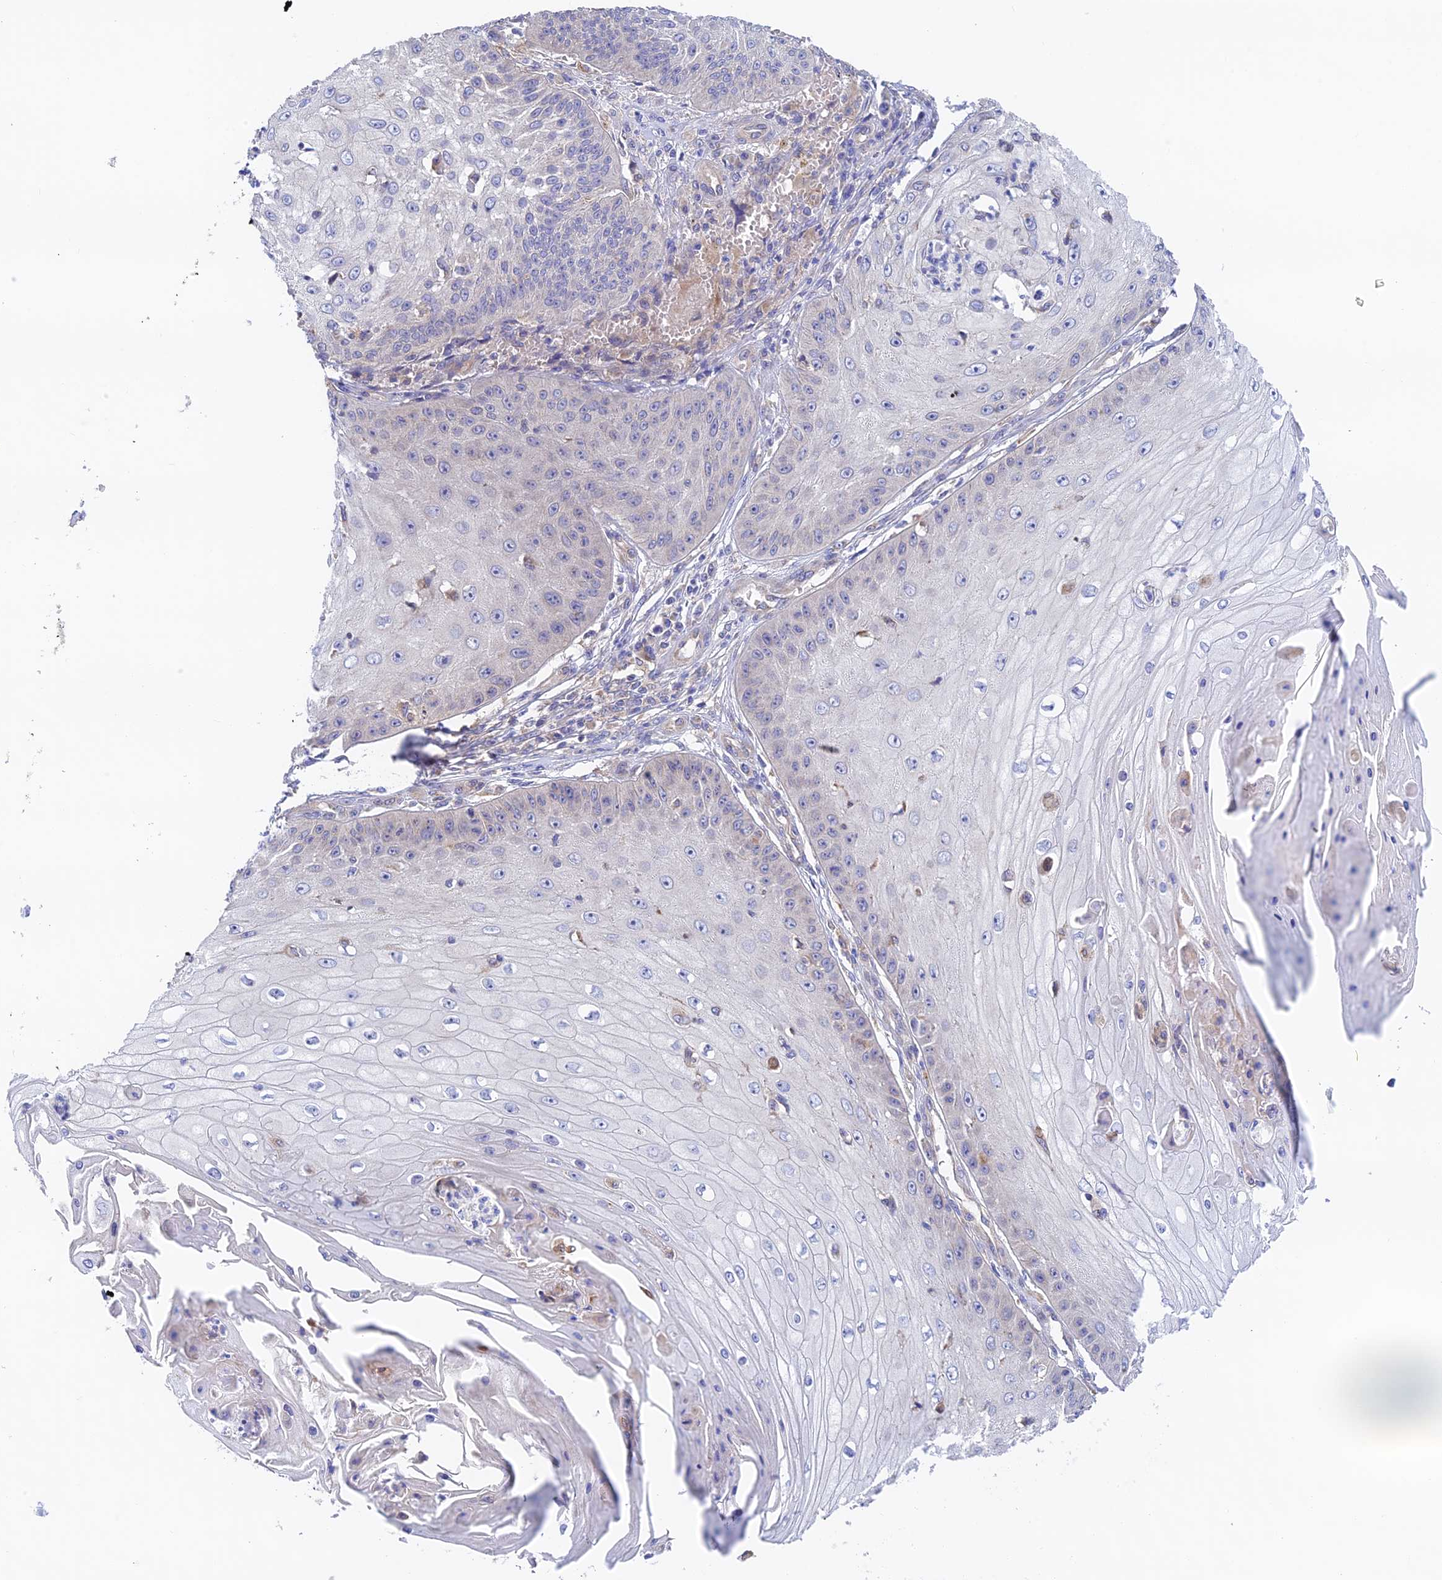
{"staining": {"intensity": "negative", "quantity": "none", "location": "none"}, "tissue": "skin cancer", "cell_type": "Tumor cells", "image_type": "cancer", "snomed": [{"axis": "morphology", "description": "Squamous cell carcinoma, NOS"}, {"axis": "topography", "description": "Skin"}], "caption": "IHC micrograph of neoplastic tissue: squamous cell carcinoma (skin) stained with DAB (3,3'-diaminobenzidine) exhibits no significant protein positivity in tumor cells. The staining was performed using DAB (3,3'-diaminobenzidine) to visualize the protein expression in brown, while the nuclei were stained in blue with hematoxylin (Magnification: 20x).", "gene": "RANBP6", "patient": {"sex": "male", "age": 70}}